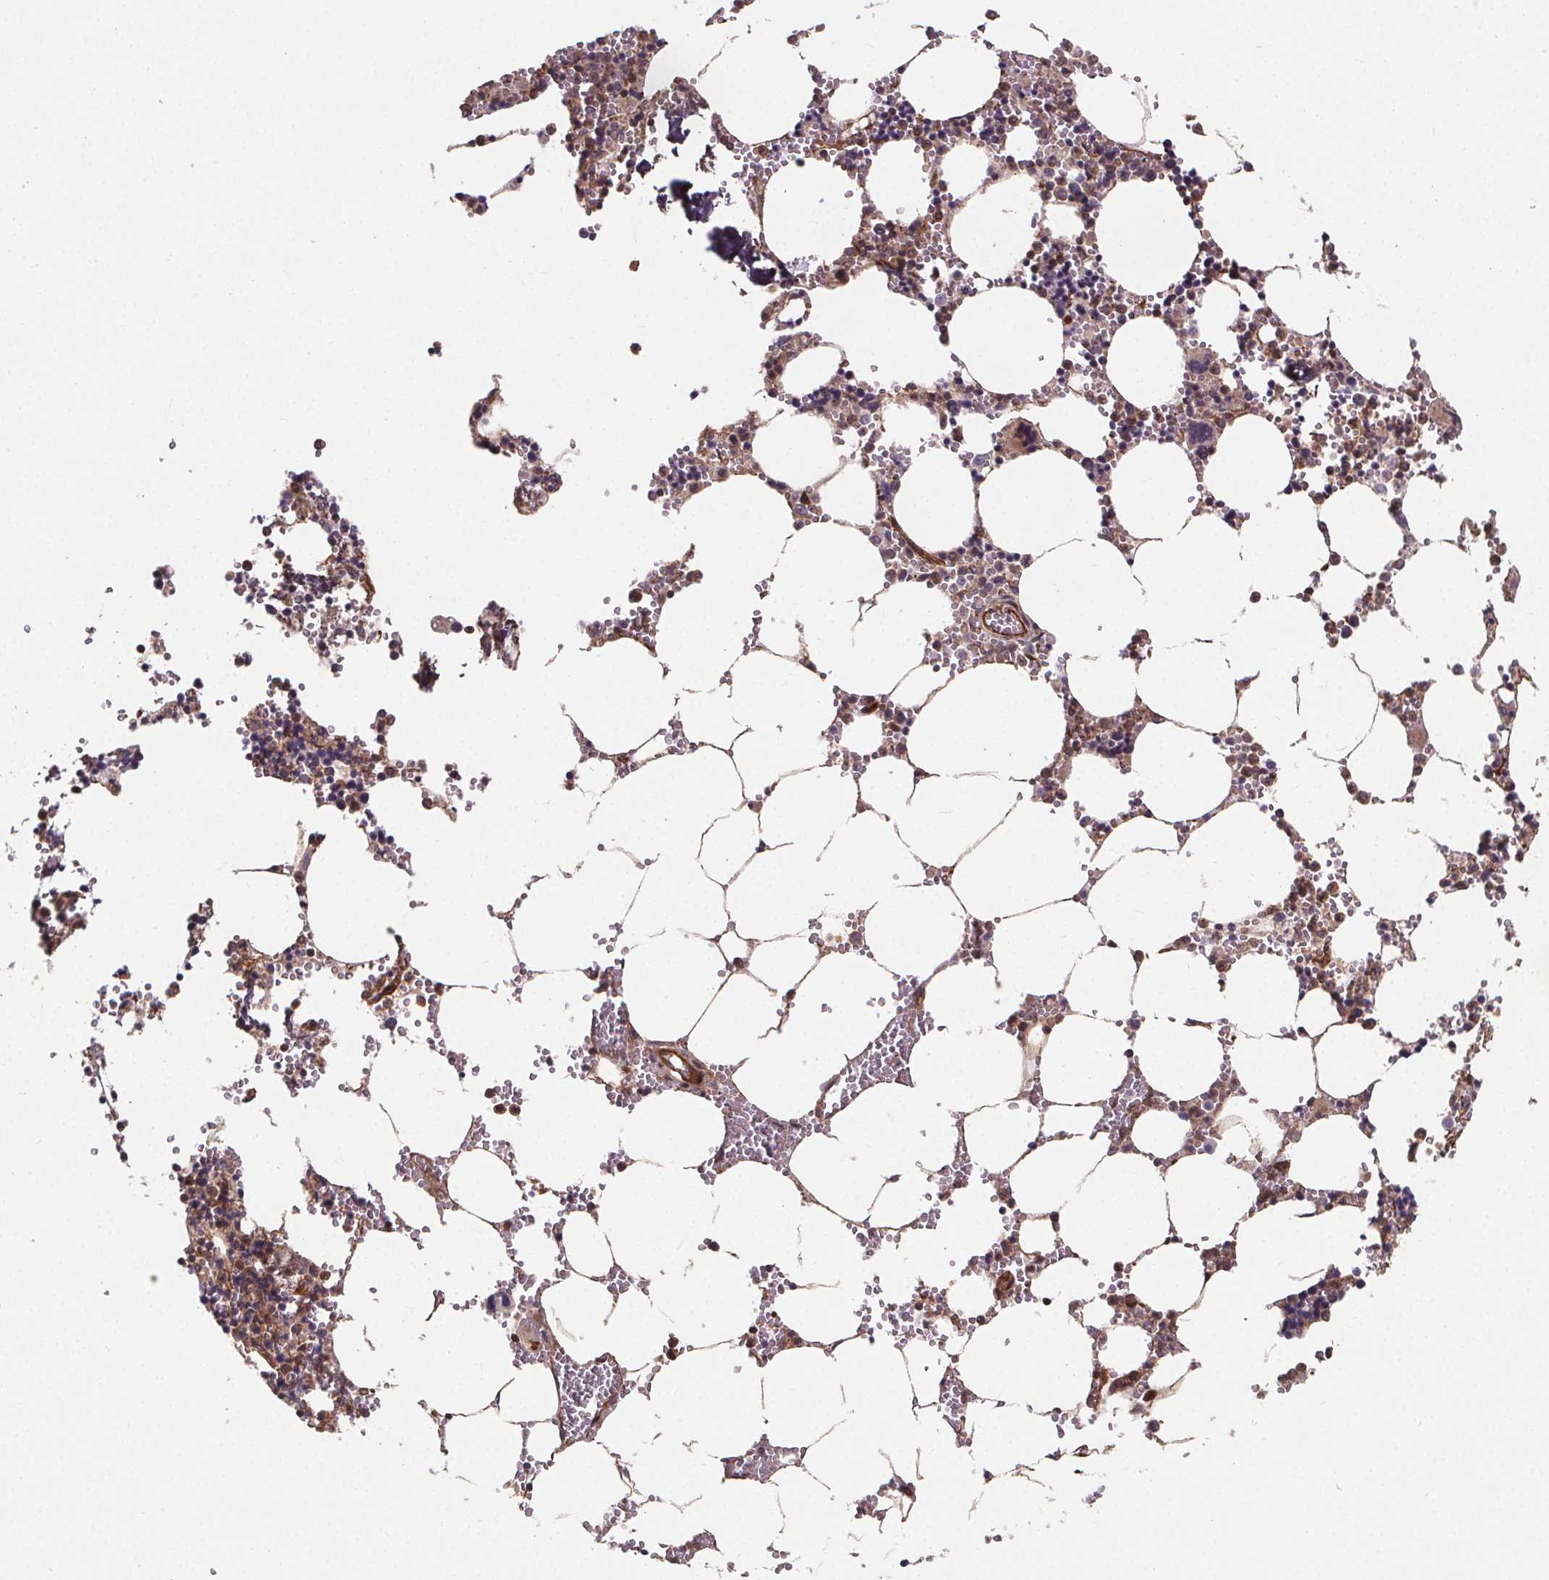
{"staining": {"intensity": "moderate", "quantity": ">75%", "location": "cytoplasmic/membranous"}, "tissue": "bone marrow", "cell_type": "Hematopoietic cells", "image_type": "normal", "snomed": [{"axis": "morphology", "description": "Normal tissue, NOS"}, {"axis": "topography", "description": "Bone marrow"}], "caption": "Hematopoietic cells exhibit medium levels of moderate cytoplasmic/membranous expression in approximately >75% of cells in benign bone marrow.", "gene": "CLINT1", "patient": {"sex": "male", "age": 54}}